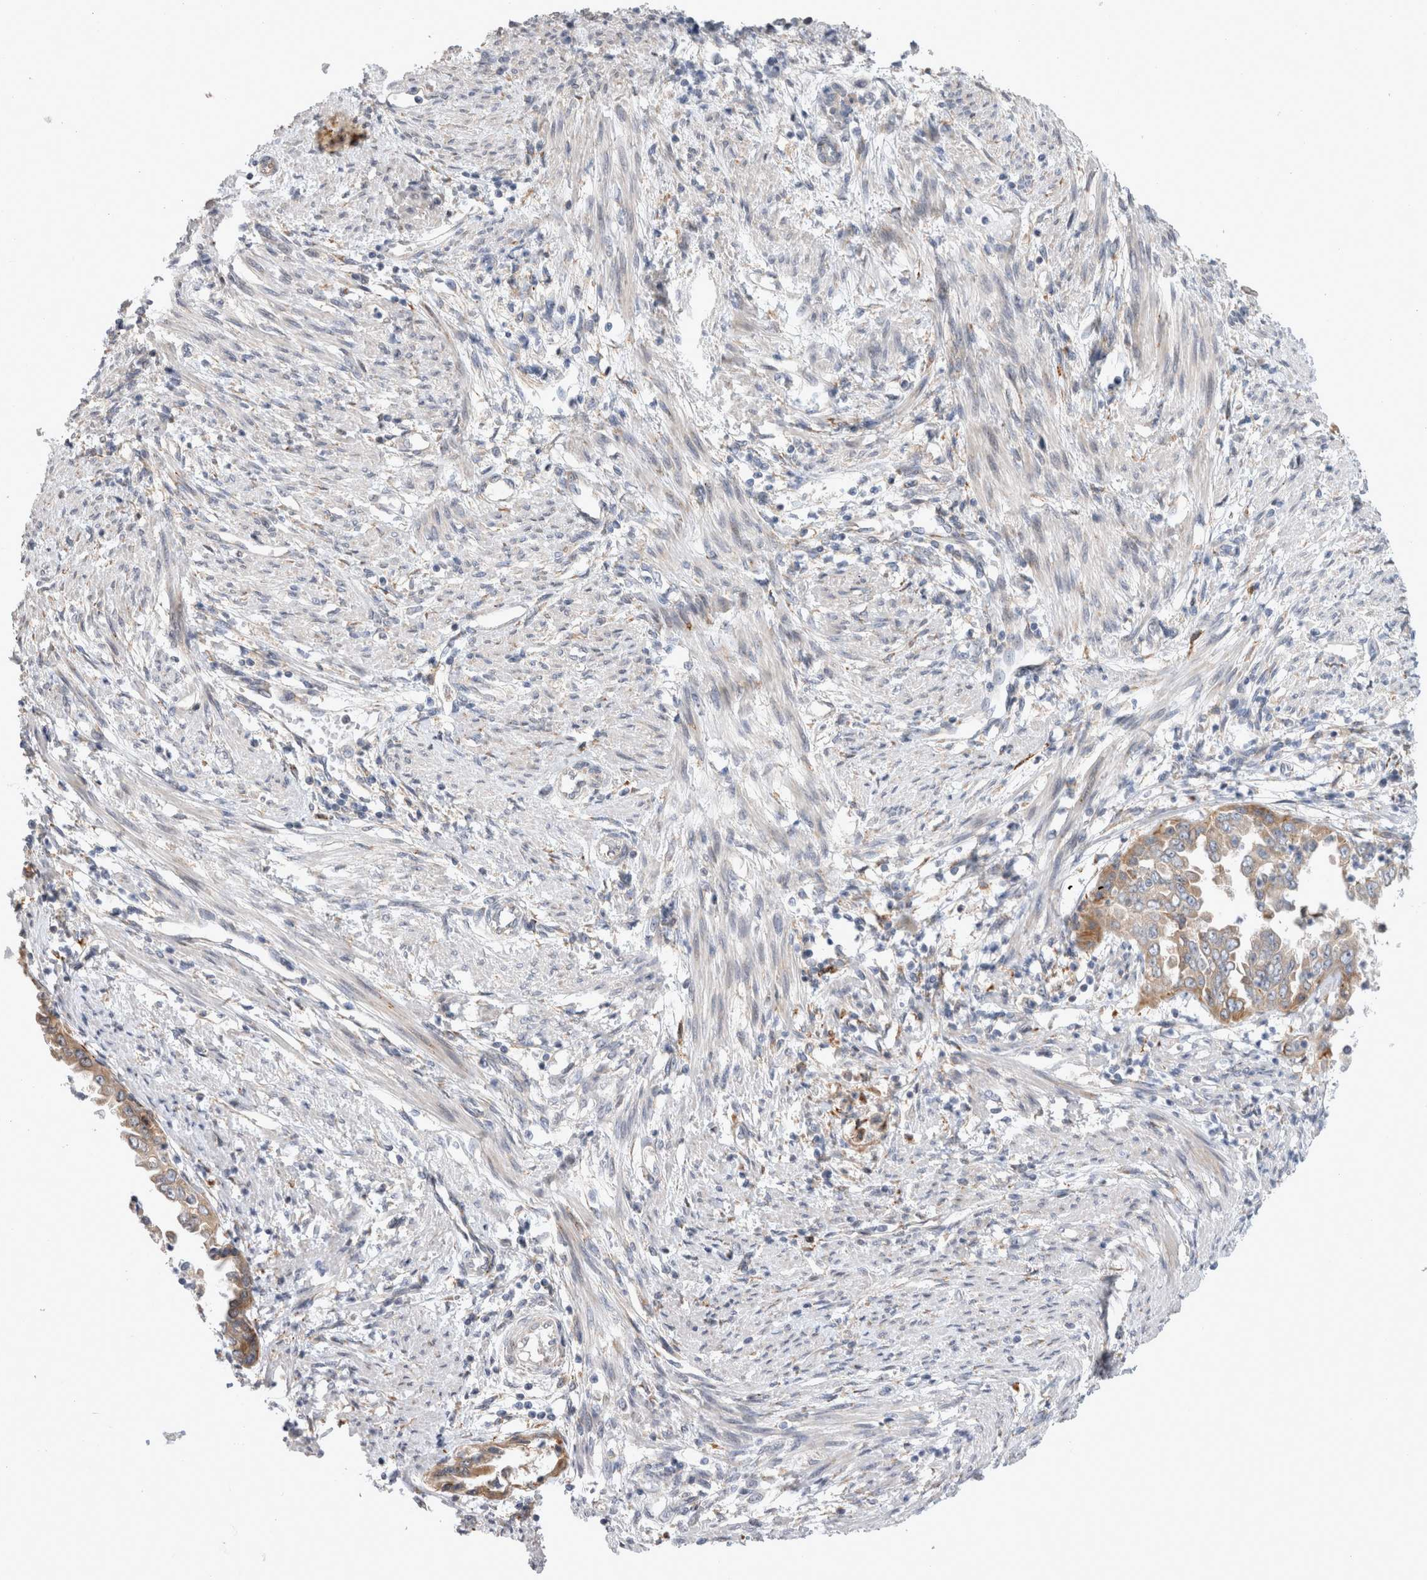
{"staining": {"intensity": "weak", "quantity": "25%-75%", "location": "cytoplasmic/membranous"}, "tissue": "endometrial cancer", "cell_type": "Tumor cells", "image_type": "cancer", "snomed": [{"axis": "morphology", "description": "Adenocarcinoma, NOS"}, {"axis": "topography", "description": "Endometrium"}], "caption": "Brown immunohistochemical staining in endometrial adenocarcinoma exhibits weak cytoplasmic/membranous positivity in approximately 25%-75% of tumor cells. Using DAB (3,3'-diaminobenzidine) (brown) and hematoxylin (blue) stains, captured at high magnification using brightfield microscopy.", "gene": "TRMT9B", "patient": {"sex": "female", "age": 85}}